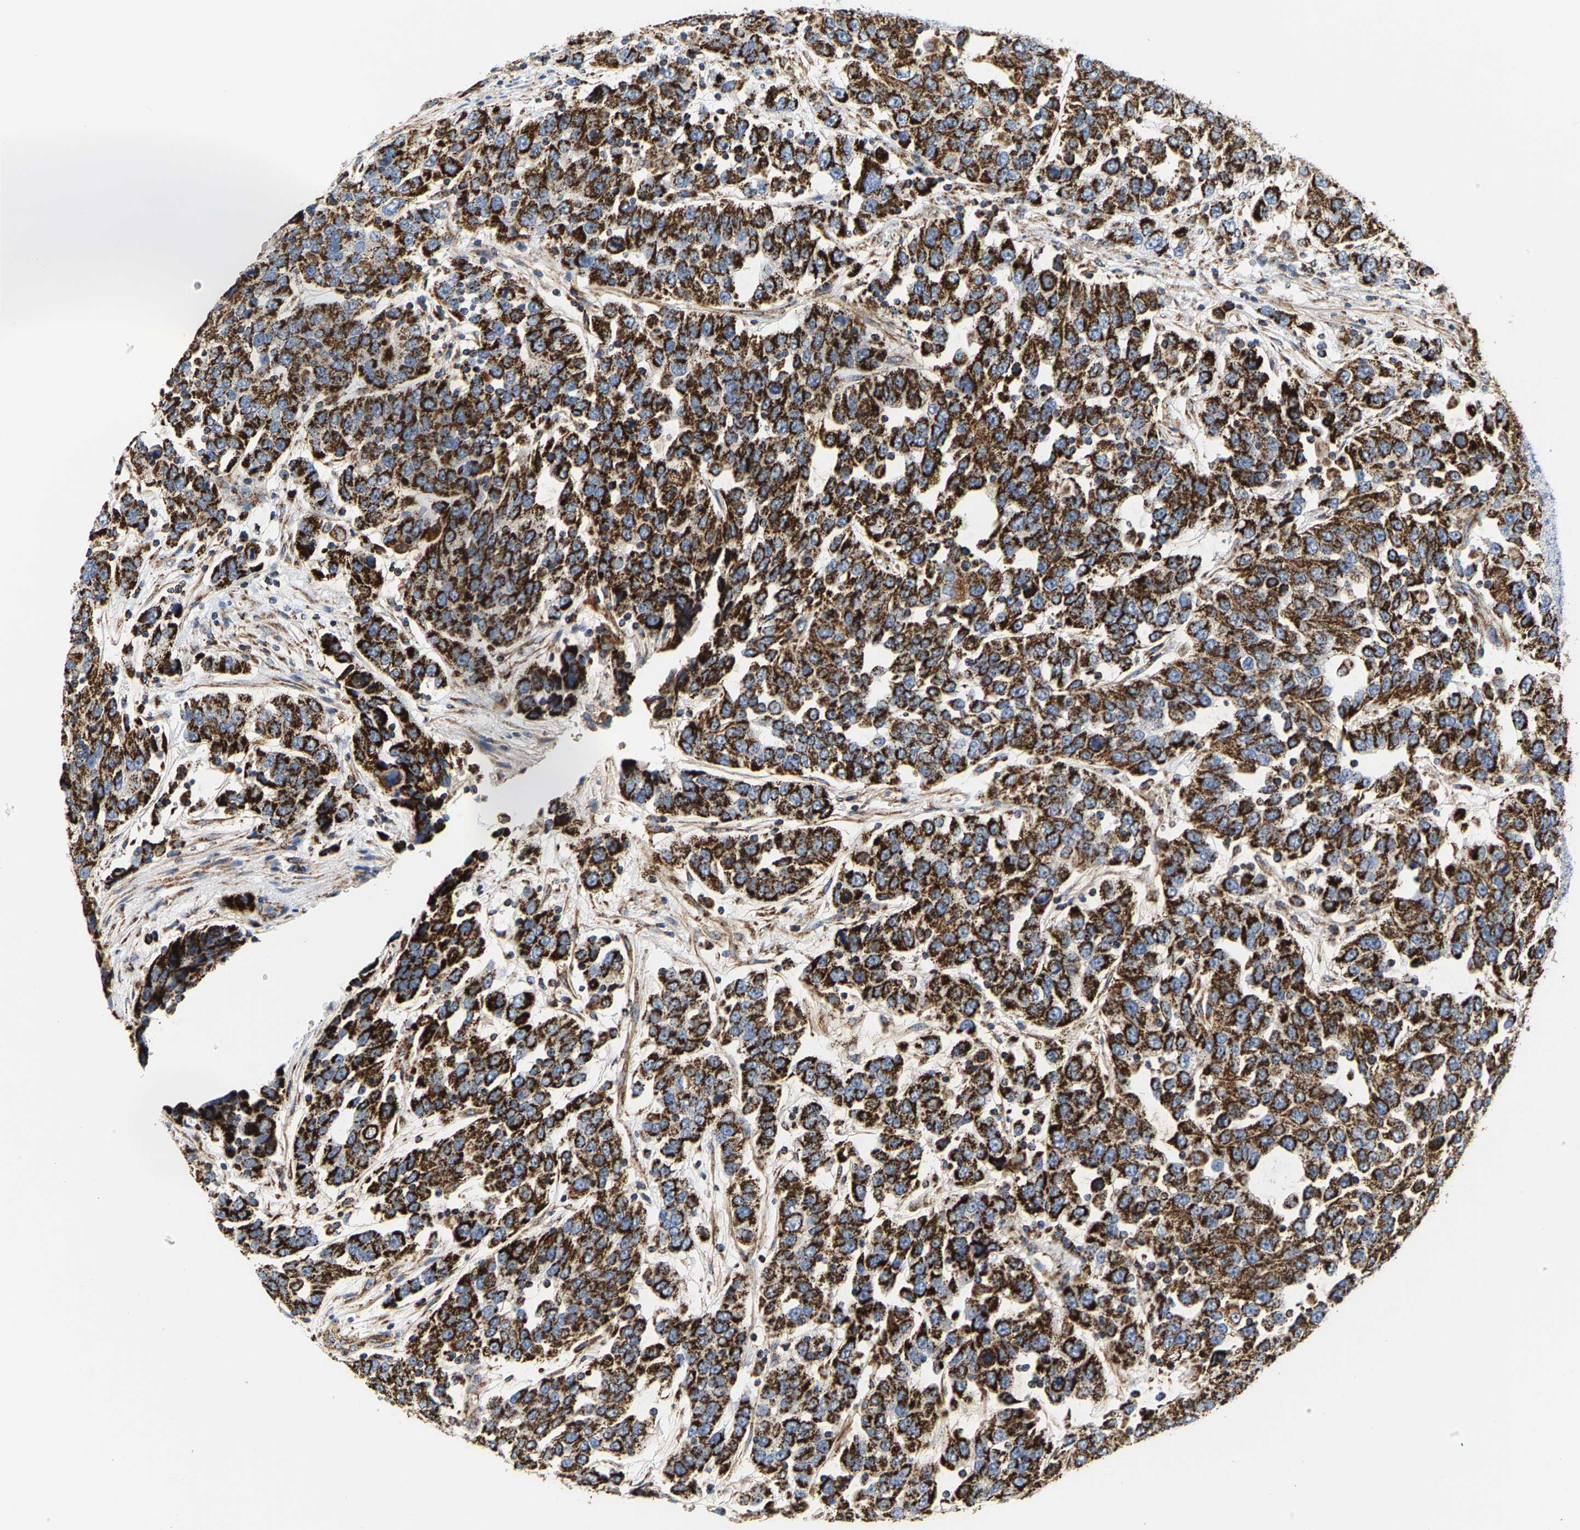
{"staining": {"intensity": "strong", "quantity": ">75%", "location": "cytoplasmic/membranous"}, "tissue": "urothelial cancer", "cell_type": "Tumor cells", "image_type": "cancer", "snomed": [{"axis": "morphology", "description": "Urothelial carcinoma, High grade"}, {"axis": "topography", "description": "Urinary bladder"}], "caption": "Immunohistochemical staining of urothelial carcinoma (high-grade) displays high levels of strong cytoplasmic/membranous protein staining in approximately >75% of tumor cells.", "gene": "SHMT2", "patient": {"sex": "female", "age": 80}}